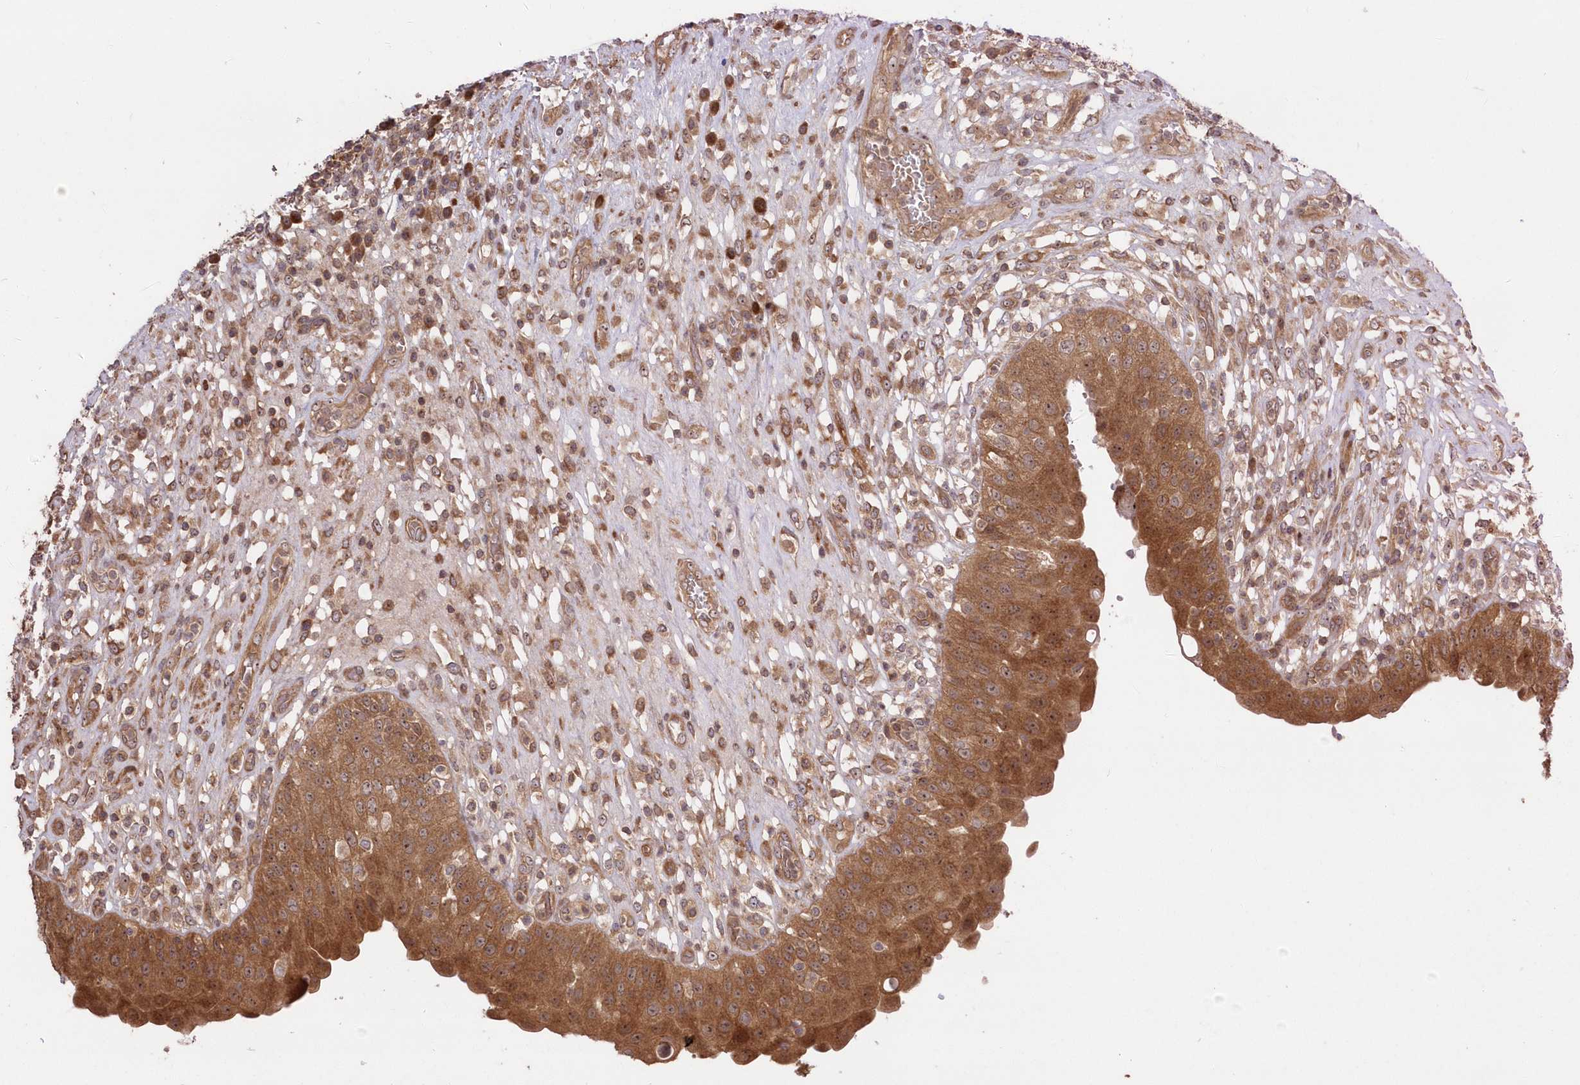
{"staining": {"intensity": "strong", "quantity": ">75%", "location": "cytoplasmic/membranous,nuclear"}, "tissue": "urinary bladder", "cell_type": "Urothelial cells", "image_type": "normal", "snomed": [{"axis": "morphology", "description": "Normal tissue, NOS"}, {"axis": "topography", "description": "Urinary bladder"}], "caption": "Urothelial cells demonstrate high levels of strong cytoplasmic/membranous,nuclear staining in approximately >75% of cells in benign urinary bladder.", "gene": "TBCA", "patient": {"sex": "female", "age": 62}}